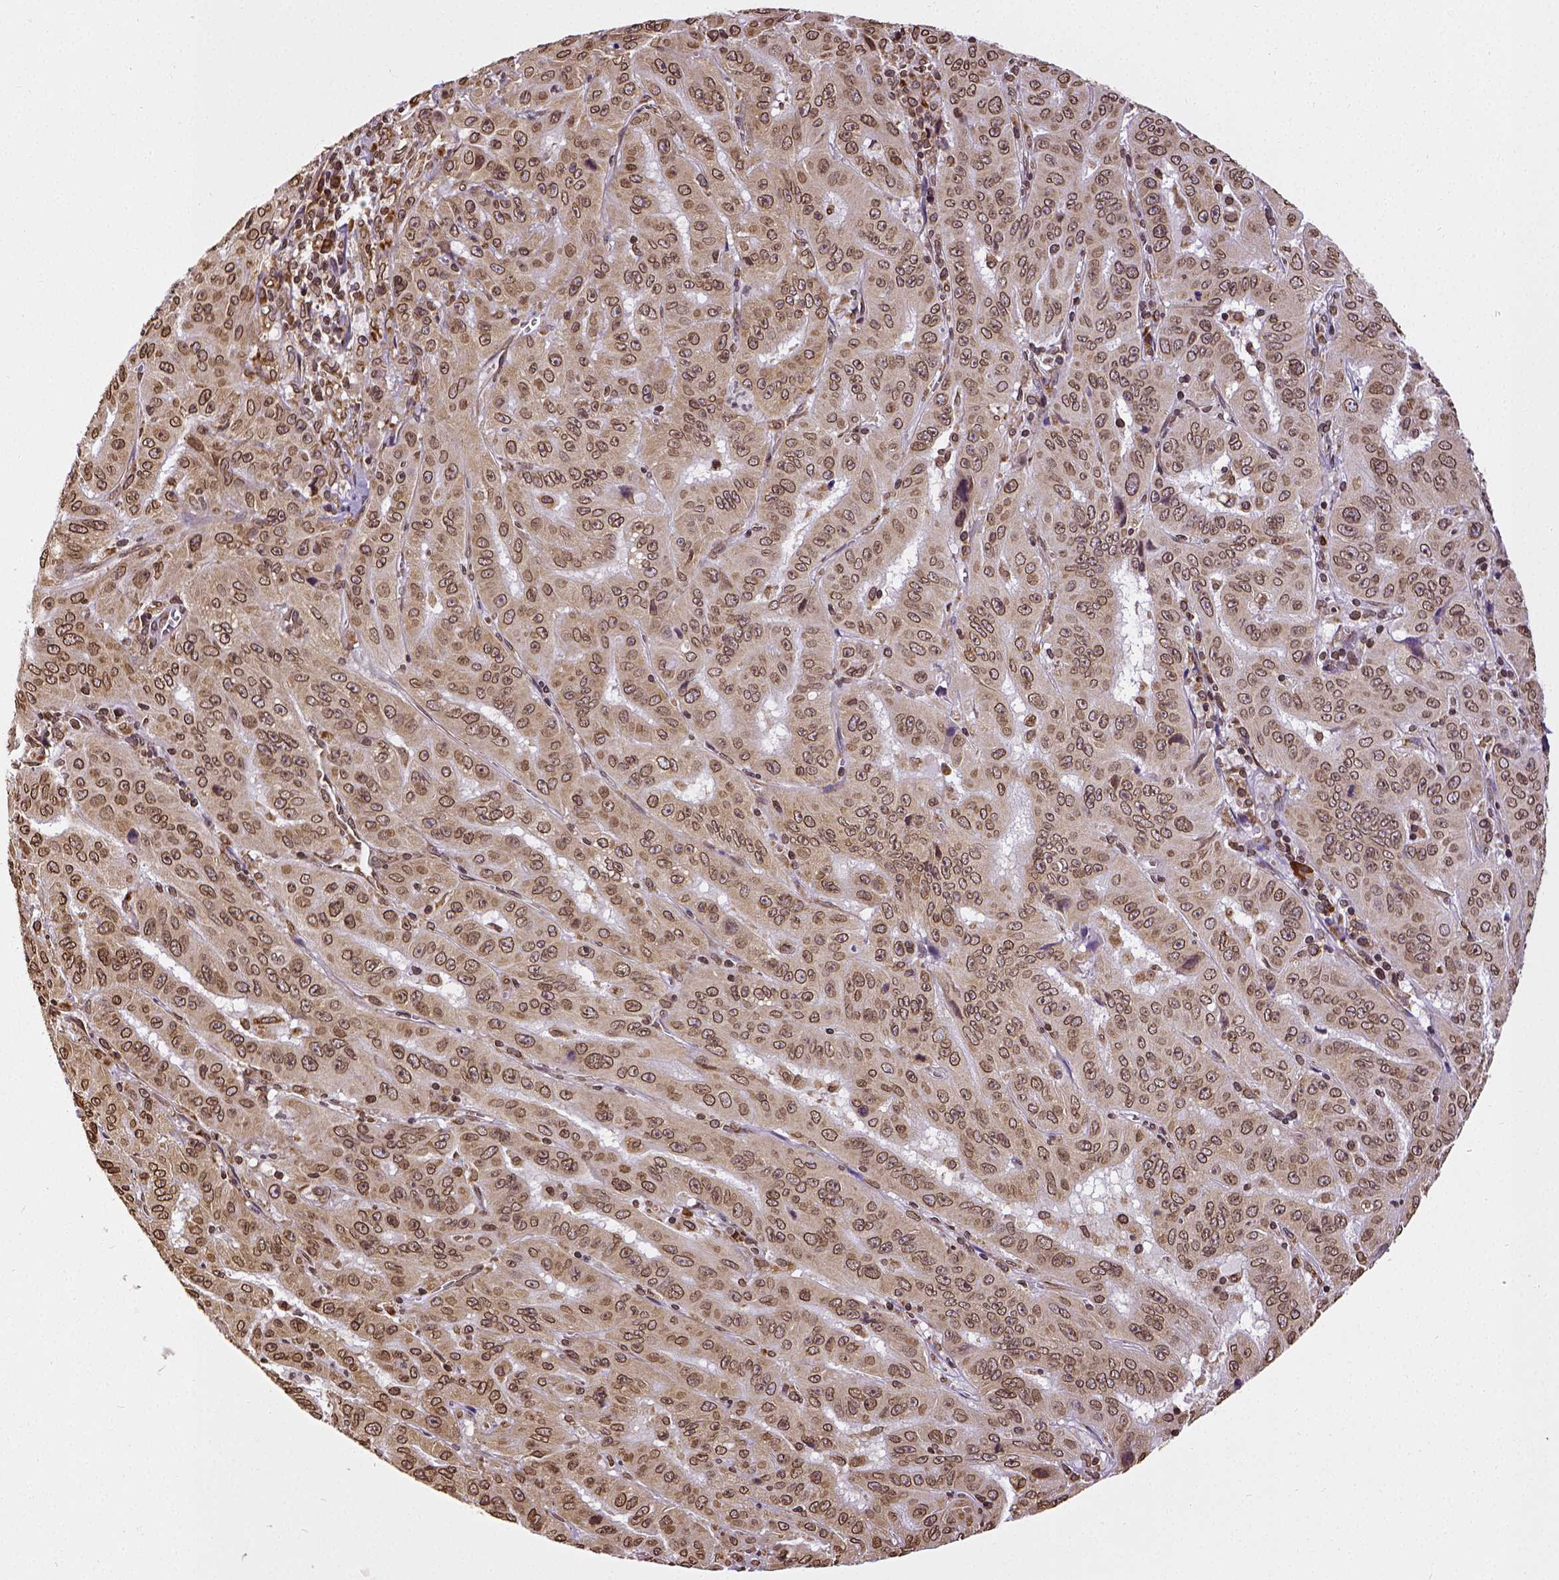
{"staining": {"intensity": "moderate", "quantity": ">75%", "location": "cytoplasmic/membranous,nuclear"}, "tissue": "pancreatic cancer", "cell_type": "Tumor cells", "image_type": "cancer", "snomed": [{"axis": "morphology", "description": "Adenocarcinoma, NOS"}, {"axis": "topography", "description": "Pancreas"}], "caption": "Moderate cytoplasmic/membranous and nuclear protein staining is appreciated in about >75% of tumor cells in pancreatic cancer (adenocarcinoma).", "gene": "MTDH", "patient": {"sex": "male", "age": 63}}